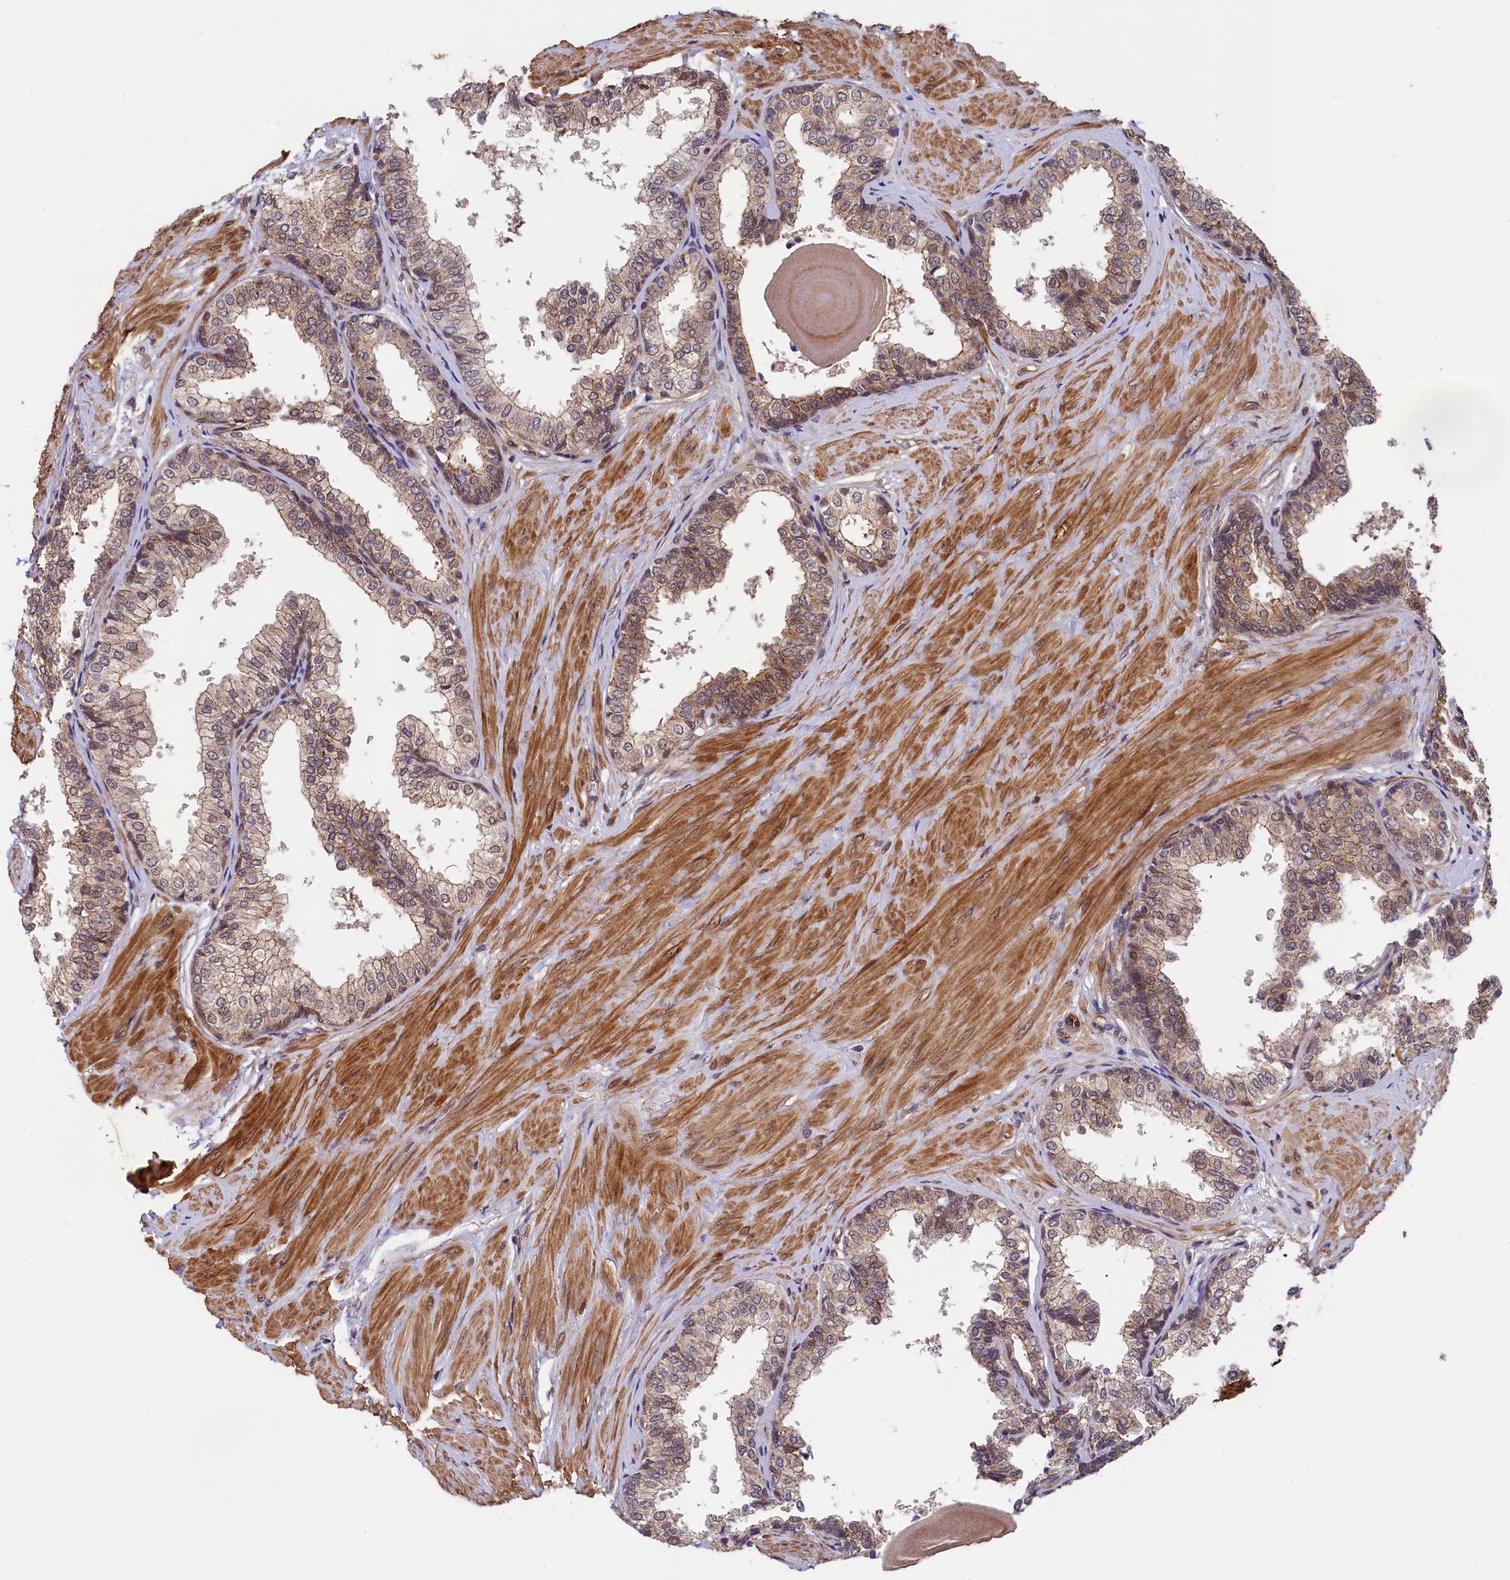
{"staining": {"intensity": "moderate", "quantity": "25%-75%", "location": "cytoplasmic/membranous,nuclear"}, "tissue": "prostate", "cell_type": "Glandular cells", "image_type": "normal", "snomed": [{"axis": "morphology", "description": "Normal tissue, NOS"}, {"axis": "topography", "description": "Prostate"}], "caption": "Immunohistochemistry micrograph of benign prostate: human prostate stained using IHC exhibits medium levels of moderate protein expression localized specifically in the cytoplasmic/membranous,nuclear of glandular cells, appearing as a cytoplasmic/membranous,nuclear brown color.", "gene": "ARL14EP", "patient": {"sex": "male", "age": 48}}